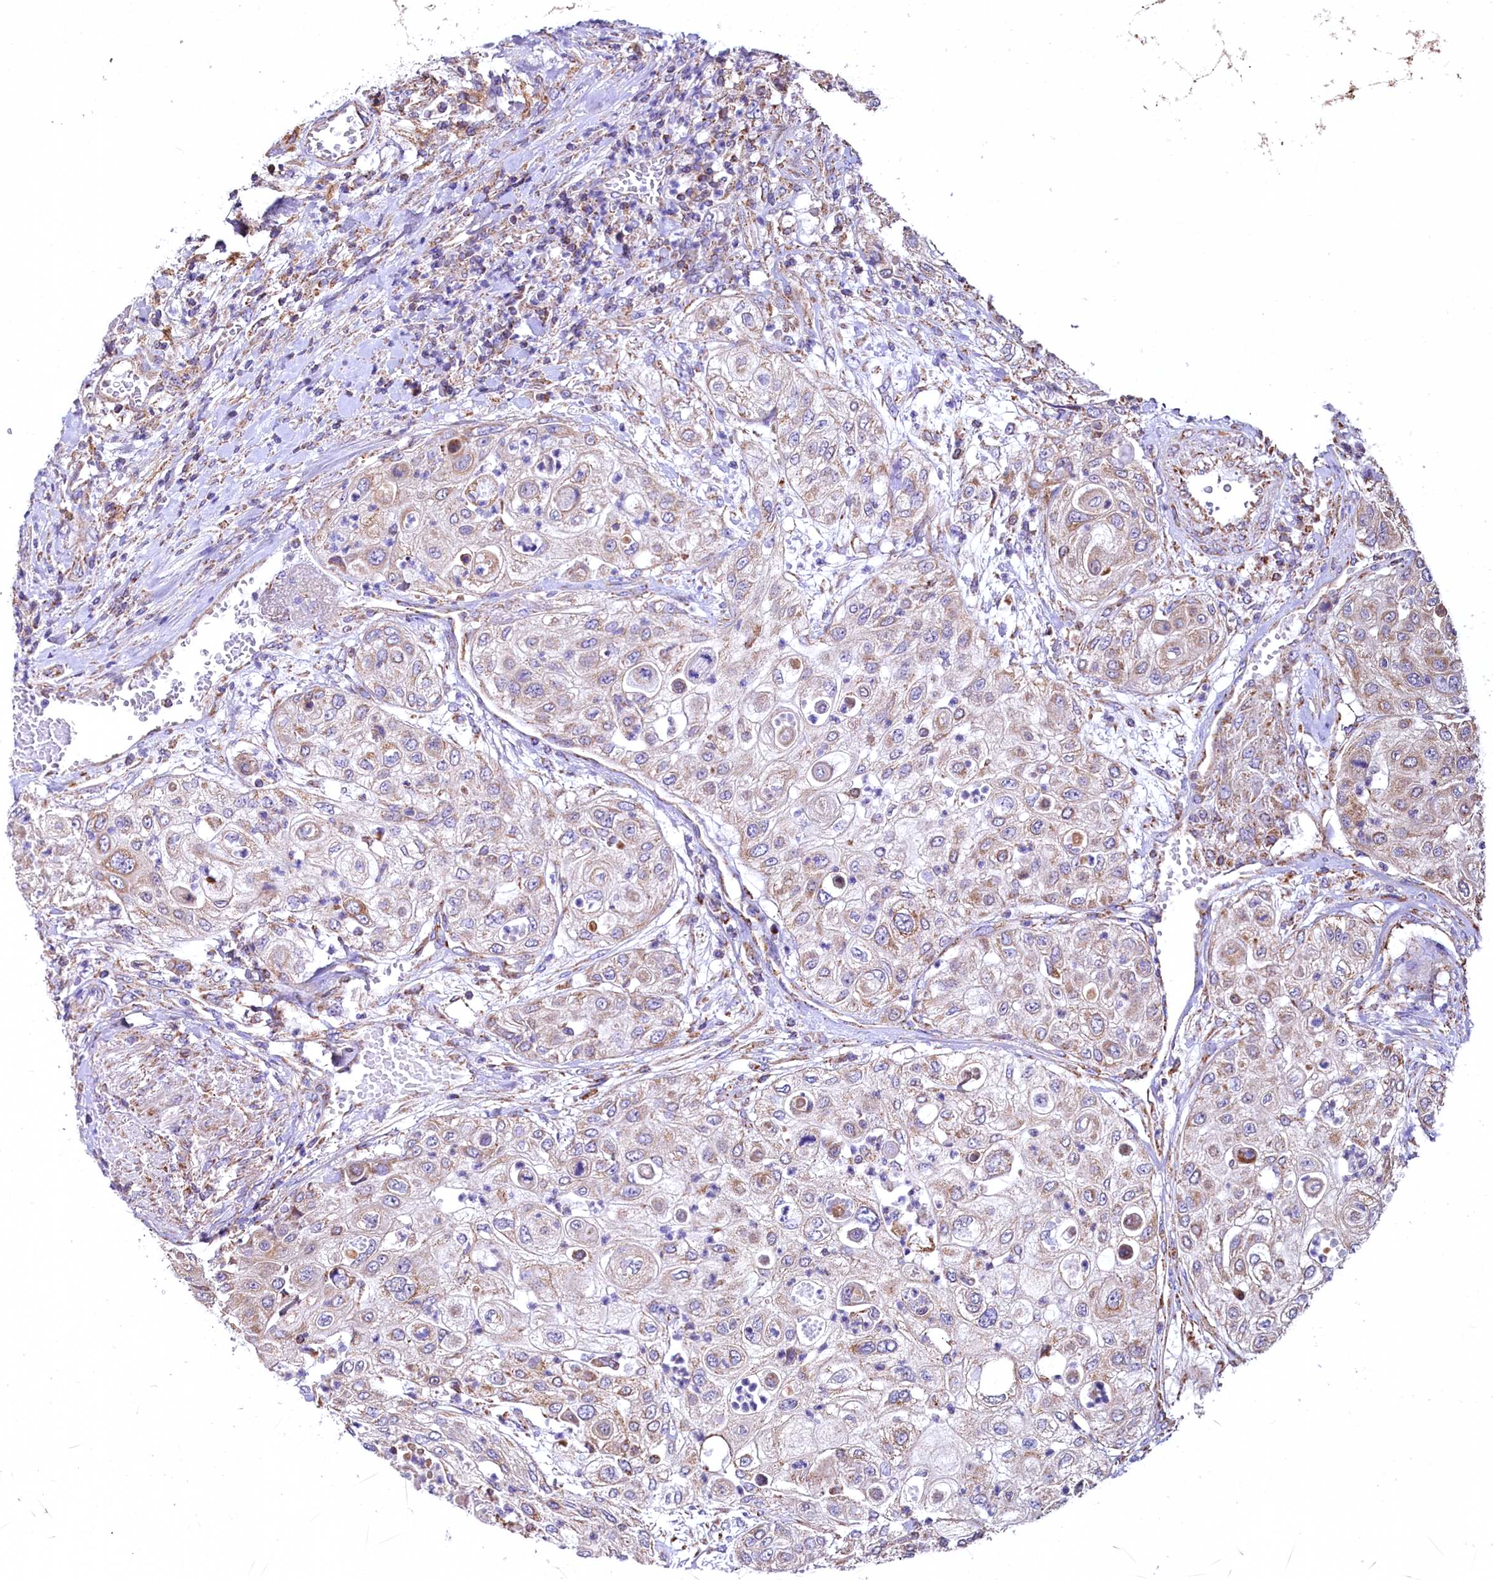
{"staining": {"intensity": "weak", "quantity": "<25%", "location": "cytoplasmic/membranous"}, "tissue": "urothelial cancer", "cell_type": "Tumor cells", "image_type": "cancer", "snomed": [{"axis": "morphology", "description": "Urothelial carcinoma, High grade"}, {"axis": "topography", "description": "Urinary bladder"}], "caption": "There is no significant expression in tumor cells of urothelial cancer.", "gene": "NUDT15", "patient": {"sex": "female", "age": 79}}